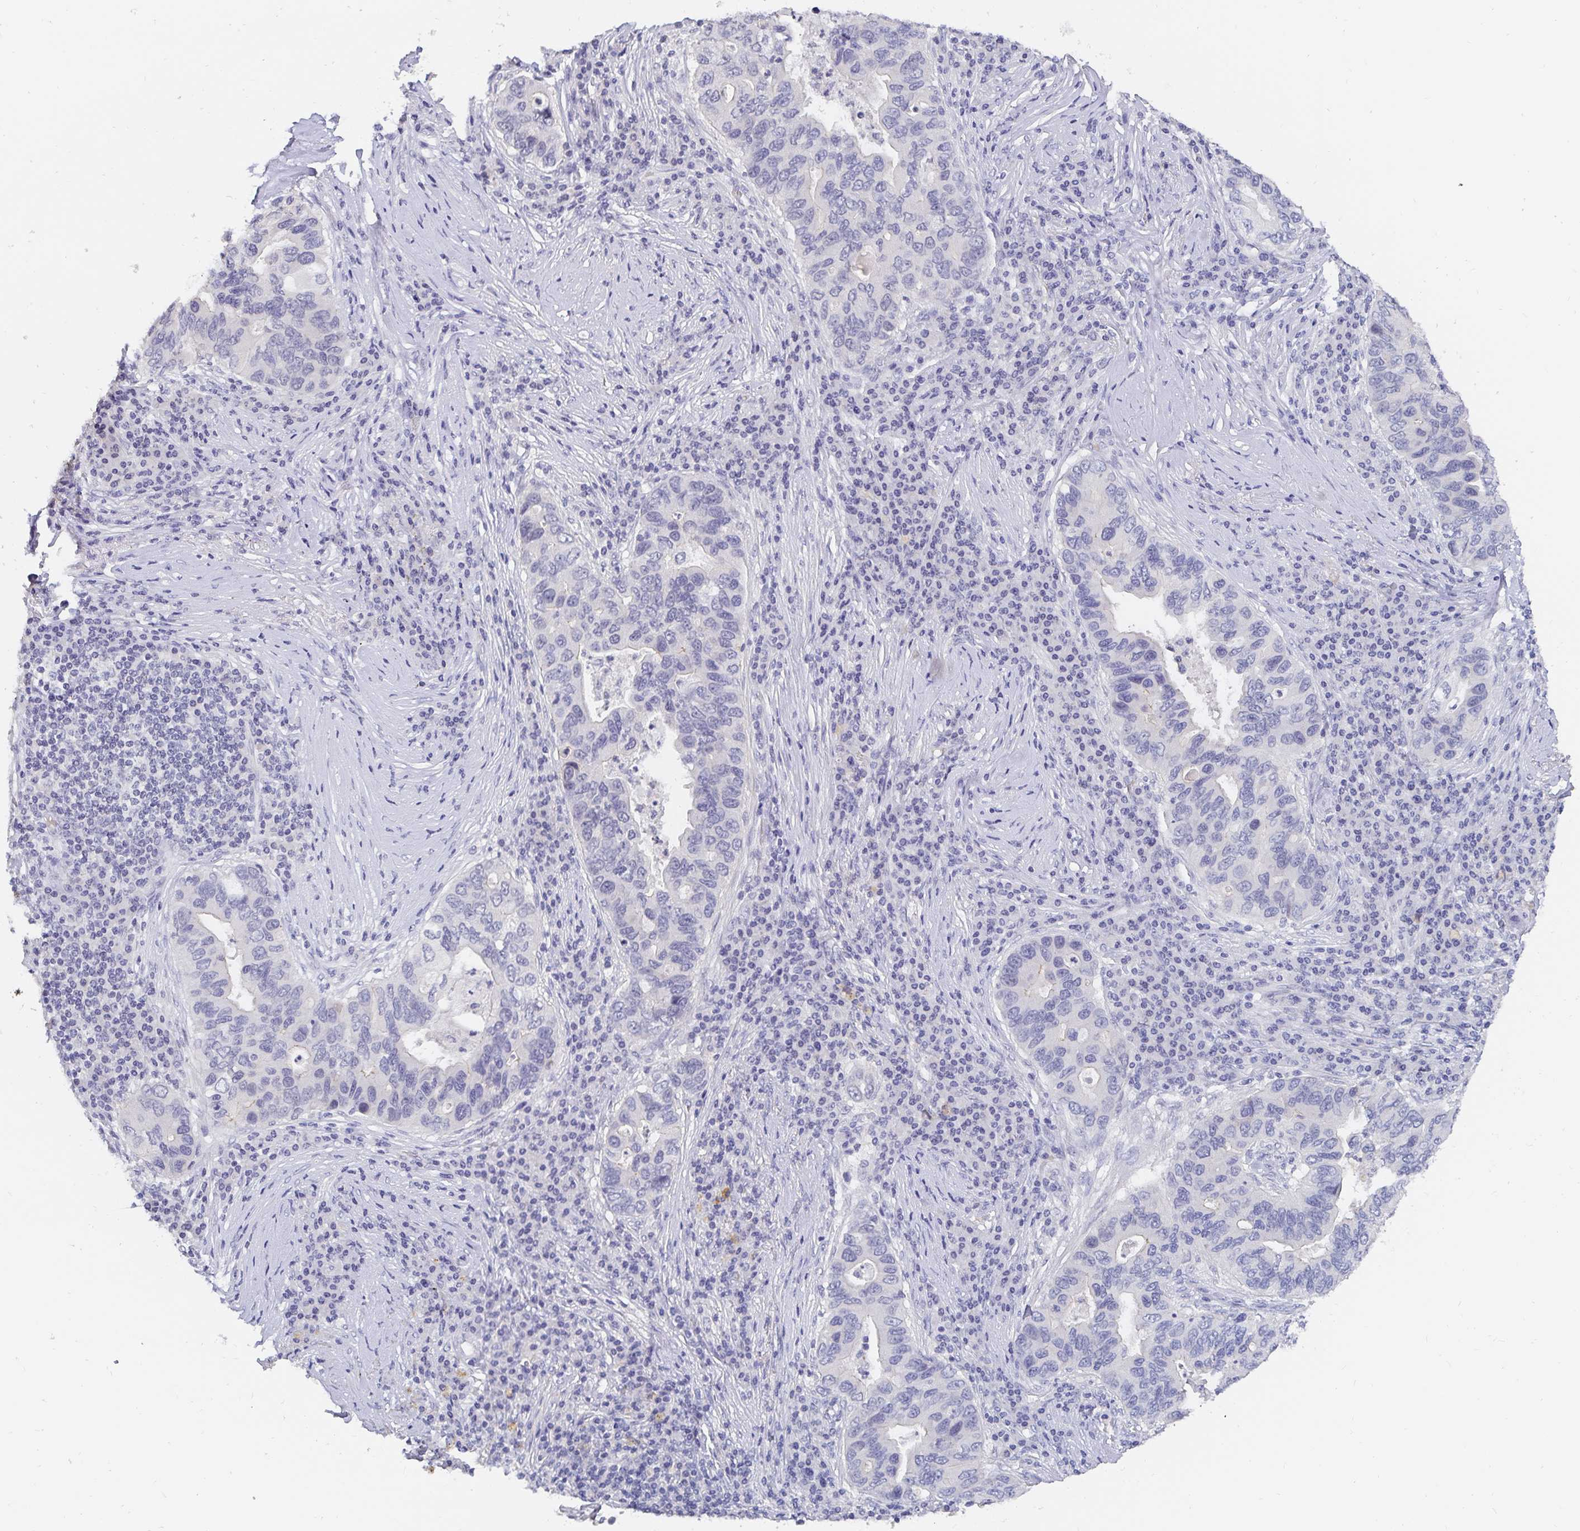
{"staining": {"intensity": "negative", "quantity": "none", "location": "none"}, "tissue": "lung cancer", "cell_type": "Tumor cells", "image_type": "cancer", "snomed": [{"axis": "morphology", "description": "Adenocarcinoma, NOS"}, {"axis": "morphology", "description": "Adenocarcinoma, metastatic, NOS"}, {"axis": "topography", "description": "Lymph node"}, {"axis": "topography", "description": "Lung"}], "caption": "Tumor cells are negative for protein expression in human metastatic adenocarcinoma (lung). (DAB immunohistochemistry with hematoxylin counter stain).", "gene": "PDX1", "patient": {"sex": "female", "age": 54}}